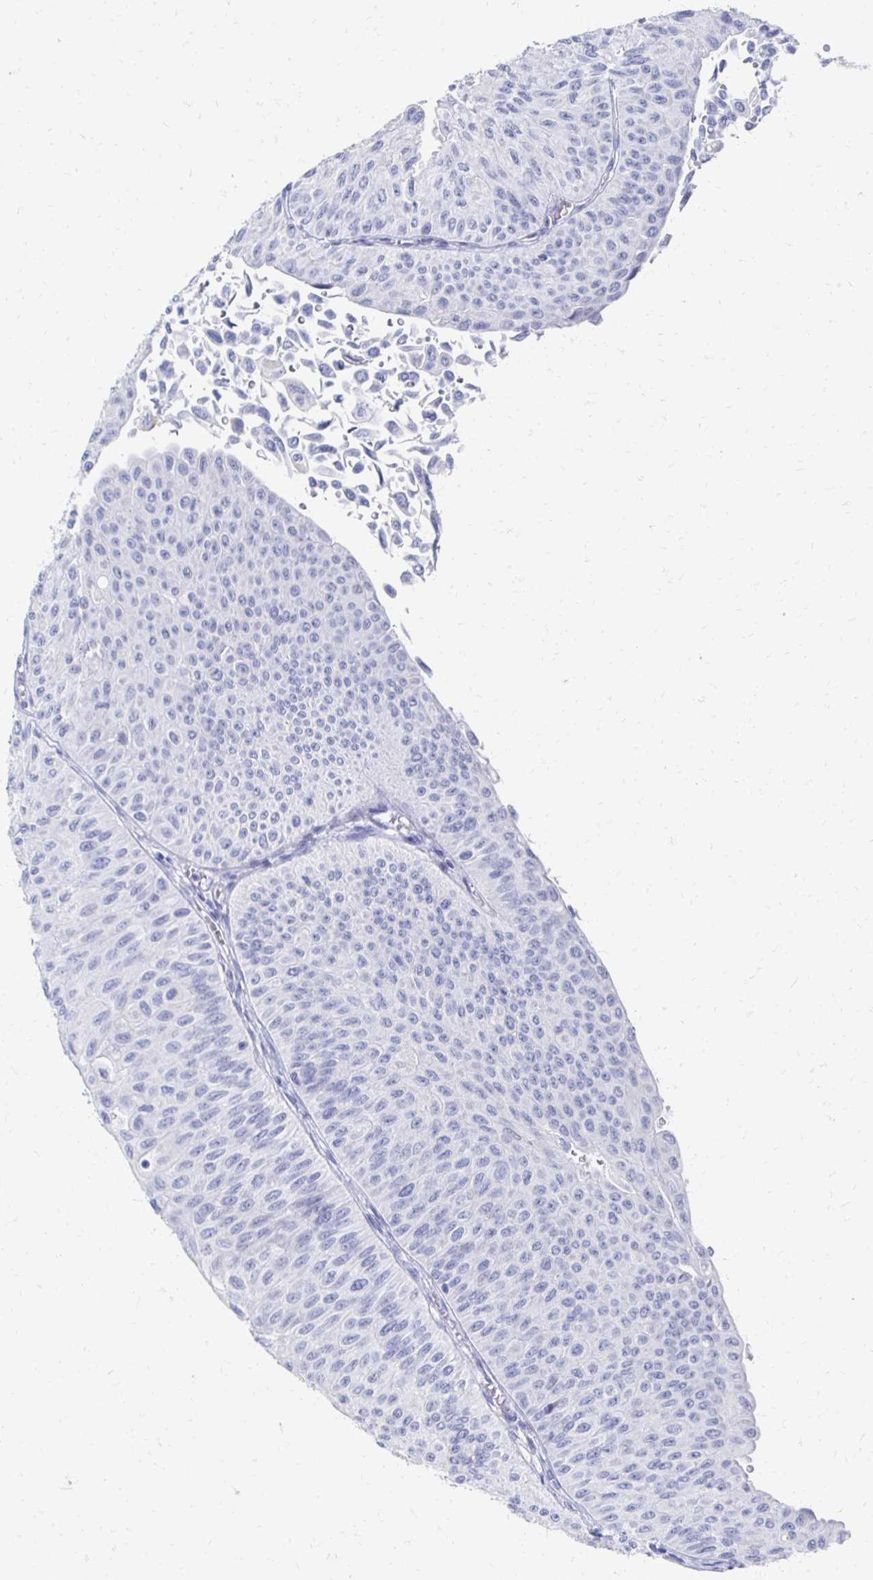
{"staining": {"intensity": "negative", "quantity": "none", "location": "none"}, "tissue": "urothelial cancer", "cell_type": "Tumor cells", "image_type": "cancer", "snomed": [{"axis": "morphology", "description": "Urothelial carcinoma, NOS"}, {"axis": "topography", "description": "Urinary bladder"}], "caption": "The IHC micrograph has no significant expression in tumor cells of urothelial cancer tissue.", "gene": "CST6", "patient": {"sex": "male", "age": 59}}